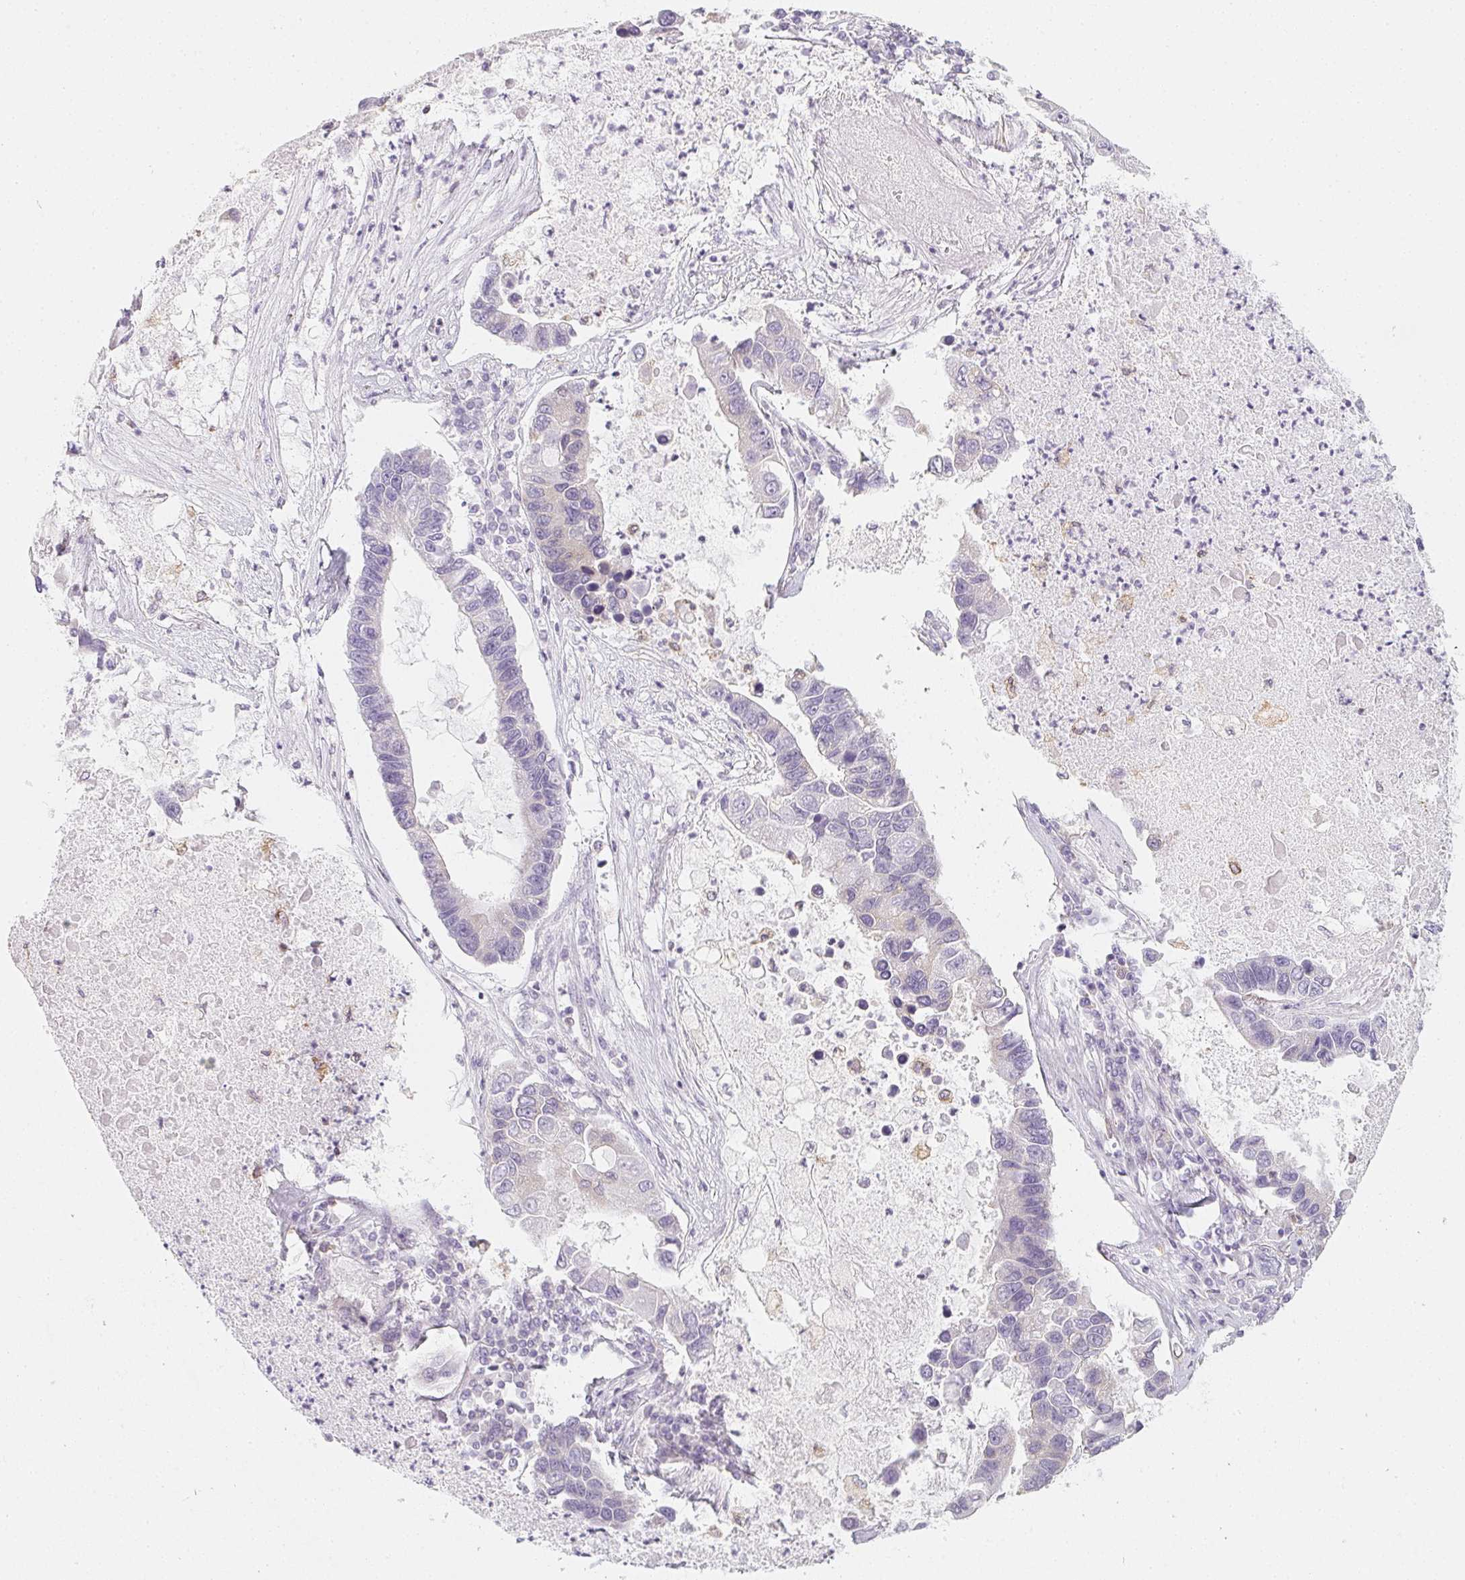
{"staining": {"intensity": "negative", "quantity": "none", "location": "none"}, "tissue": "lung cancer", "cell_type": "Tumor cells", "image_type": "cancer", "snomed": [{"axis": "morphology", "description": "Adenocarcinoma, NOS"}, {"axis": "topography", "description": "Bronchus"}, {"axis": "topography", "description": "Lung"}], "caption": "Immunohistochemistry photomicrograph of neoplastic tissue: lung cancer (adenocarcinoma) stained with DAB exhibits no significant protein expression in tumor cells.", "gene": "SOAT1", "patient": {"sex": "female", "age": 51}}